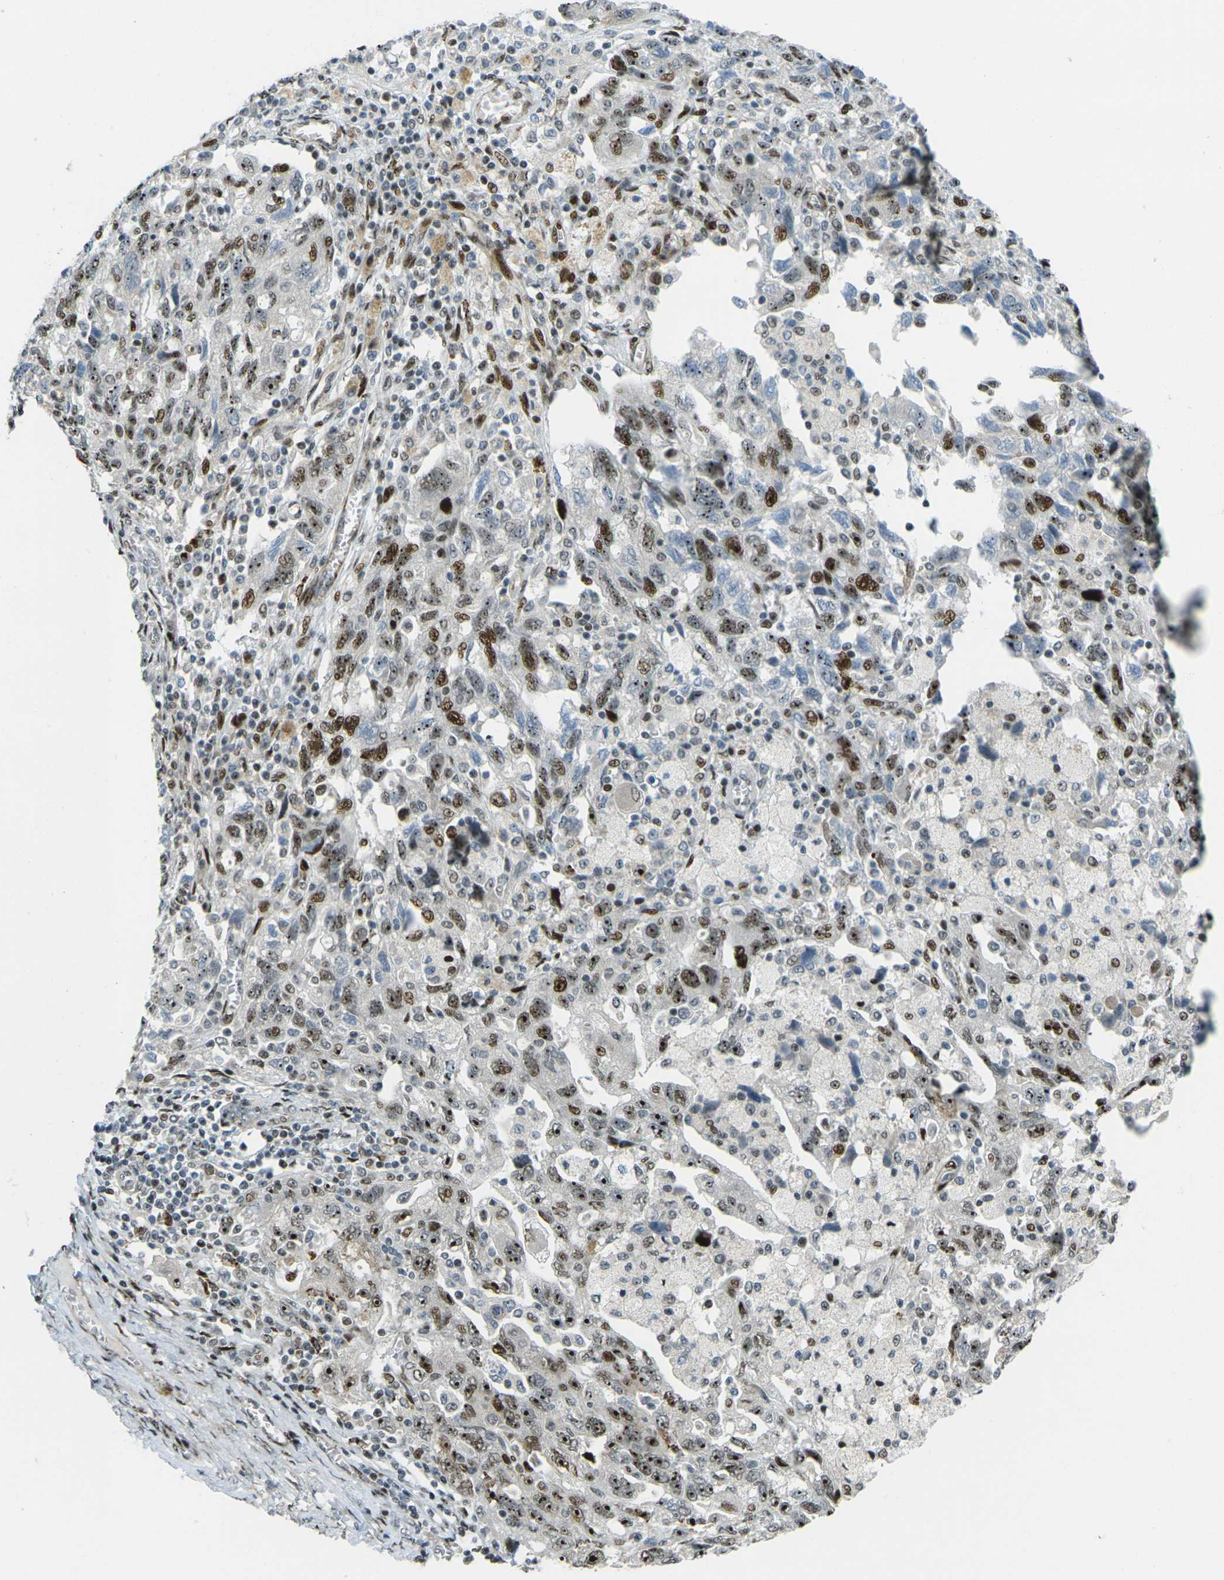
{"staining": {"intensity": "strong", "quantity": "25%-75%", "location": "nuclear"}, "tissue": "ovarian cancer", "cell_type": "Tumor cells", "image_type": "cancer", "snomed": [{"axis": "morphology", "description": "Carcinoma, NOS"}, {"axis": "morphology", "description": "Cystadenocarcinoma, serous, NOS"}, {"axis": "topography", "description": "Ovary"}], "caption": "The immunohistochemical stain labels strong nuclear positivity in tumor cells of ovarian cancer (carcinoma) tissue.", "gene": "UBE2C", "patient": {"sex": "female", "age": 69}}